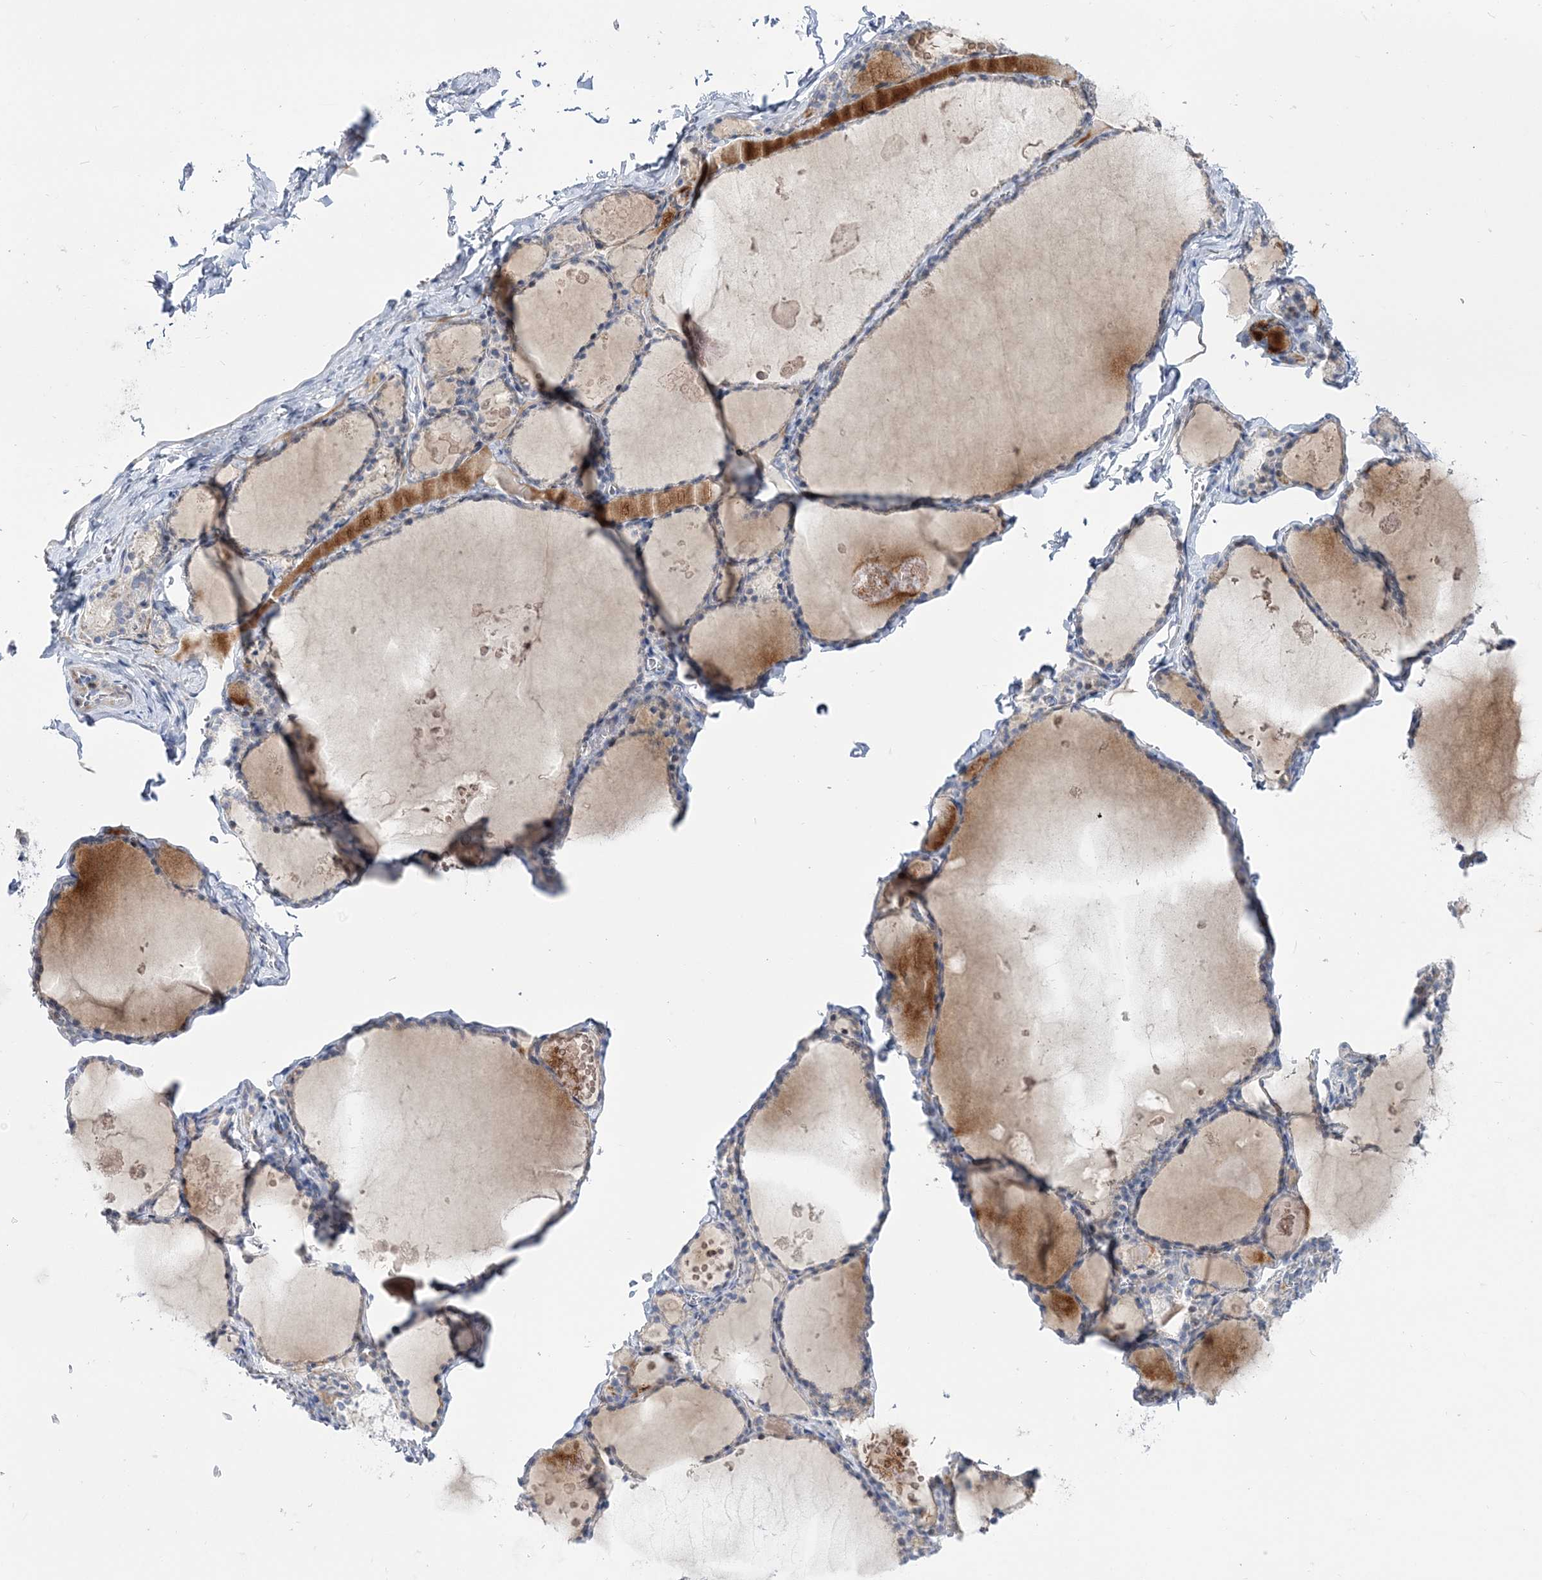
{"staining": {"intensity": "weak", "quantity": "<25%", "location": "cytoplasmic/membranous"}, "tissue": "thyroid gland", "cell_type": "Glandular cells", "image_type": "normal", "snomed": [{"axis": "morphology", "description": "Normal tissue, NOS"}, {"axis": "topography", "description": "Thyroid gland"}], "caption": "Immunohistochemical staining of normal thyroid gland exhibits no significant expression in glandular cells. (Immunohistochemistry (ihc), brightfield microscopy, high magnification).", "gene": "ANO1", "patient": {"sex": "male", "age": 56}}